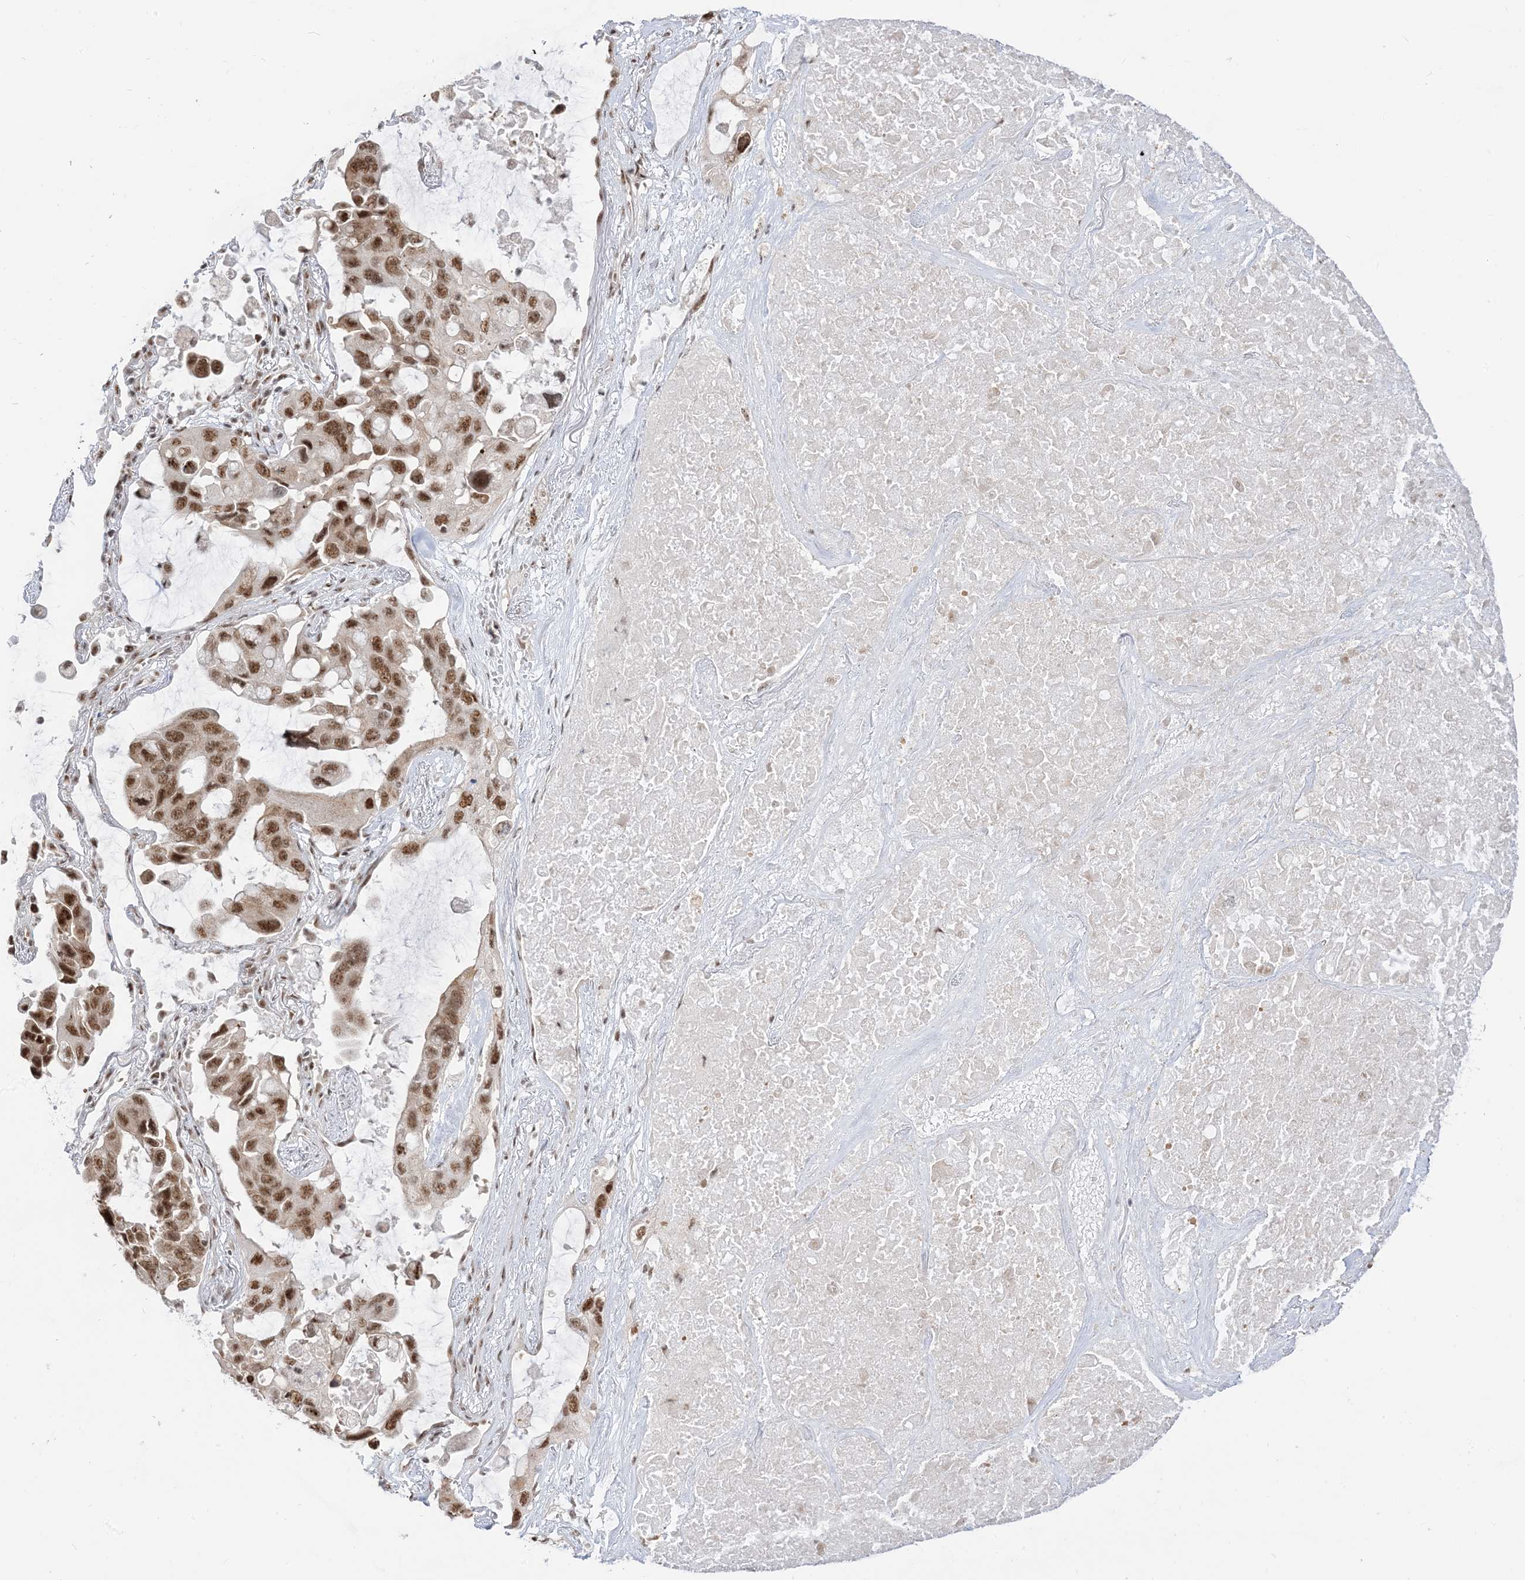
{"staining": {"intensity": "moderate", "quantity": ">75%", "location": "nuclear"}, "tissue": "lung cancer", "cell_type": "Tumor cells", "image_type": "cancer", "snomed": [{"axis": "morphology", "description": "Squamous cell carcinoma, NOS"}, {"axis": "topography", "description": "Lung"}], "caption": "Immunohistochemistry micrograph of neoplastic tissue: human lung squamous cell carcinoma stained using IHC shows medium levels of moderate protein expression localized specifically in the nuclear of tumor cells, appearing as a nuclear brown color.", "gene": "ARGLU1", "patient": {"sex": "female", "age": 73}}